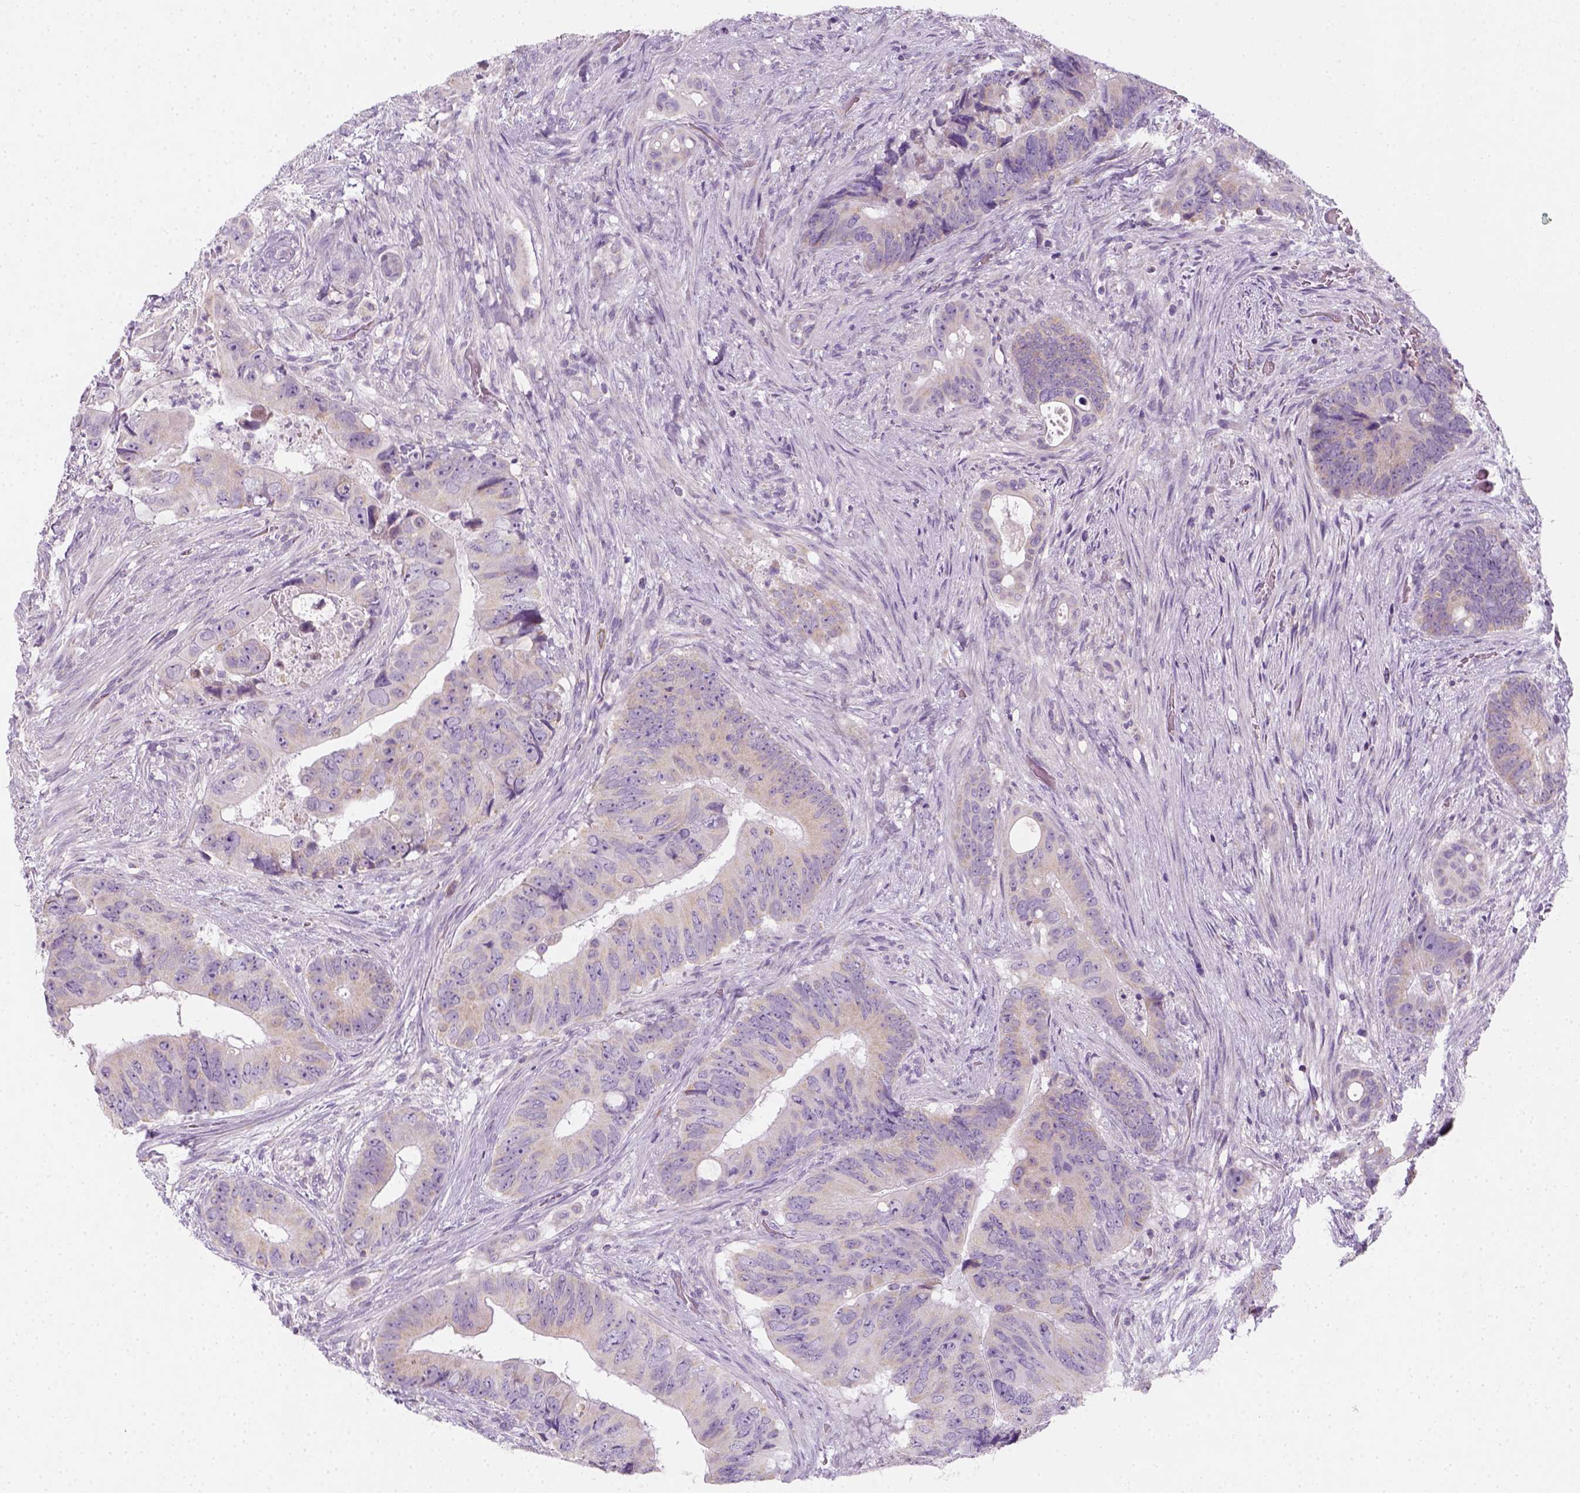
{"staining": {"intensity": "negative", "quantity": "none", "location": "none"}, "tissue": "colorectal cancer", "cell_type": "Tumor cells", "image_type": "cancer", "snomed": [{"axis": "morphology", "description": "Adenocarcinoma, NOS"}, {"axis": "topography", "description": "Rectum"}], "caption": "Adenocarcinoma (colorectal) was stained to show a protein in brown. There is no significant positivity in tumor cells.", "gene": "AWAT2", "patient": {"sex": "male", "age": 78}}